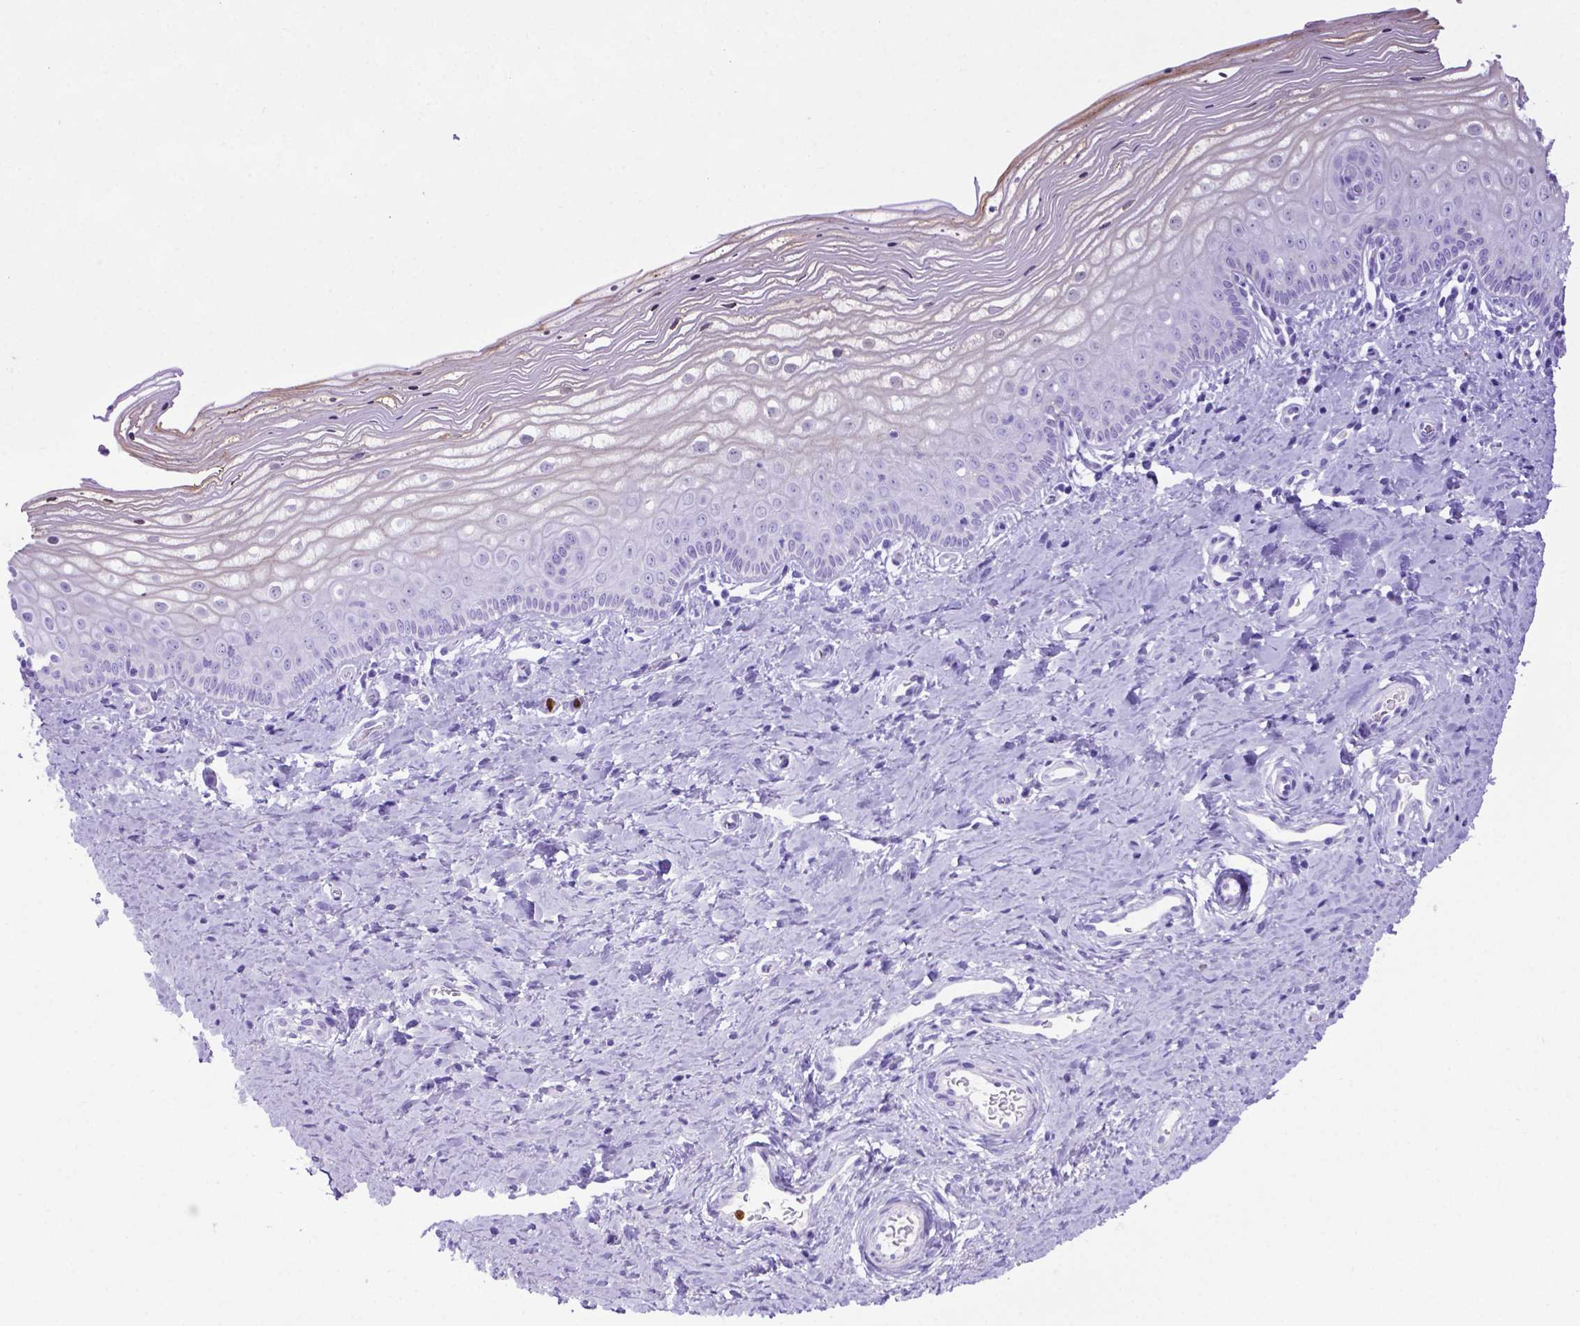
{"staining": {"intensity": "weak", "quantity": "<25%", "location": "nuclear"}, "tissue": "vagina", "cell_type": "Squamous epithelial cells", "image_type": "normal", "snomed": [{"axis": "morphology", "description": "Normal tissue, NOS"}, {"axis": "topography", "description": "Vagina"}], "caption": "DAB immunohistochemical staining of normal vagina reveals no significant expression in squamous epithelial cells.", "gene": "LZTR1", "patient": {"sex": "female", "age": 39}}